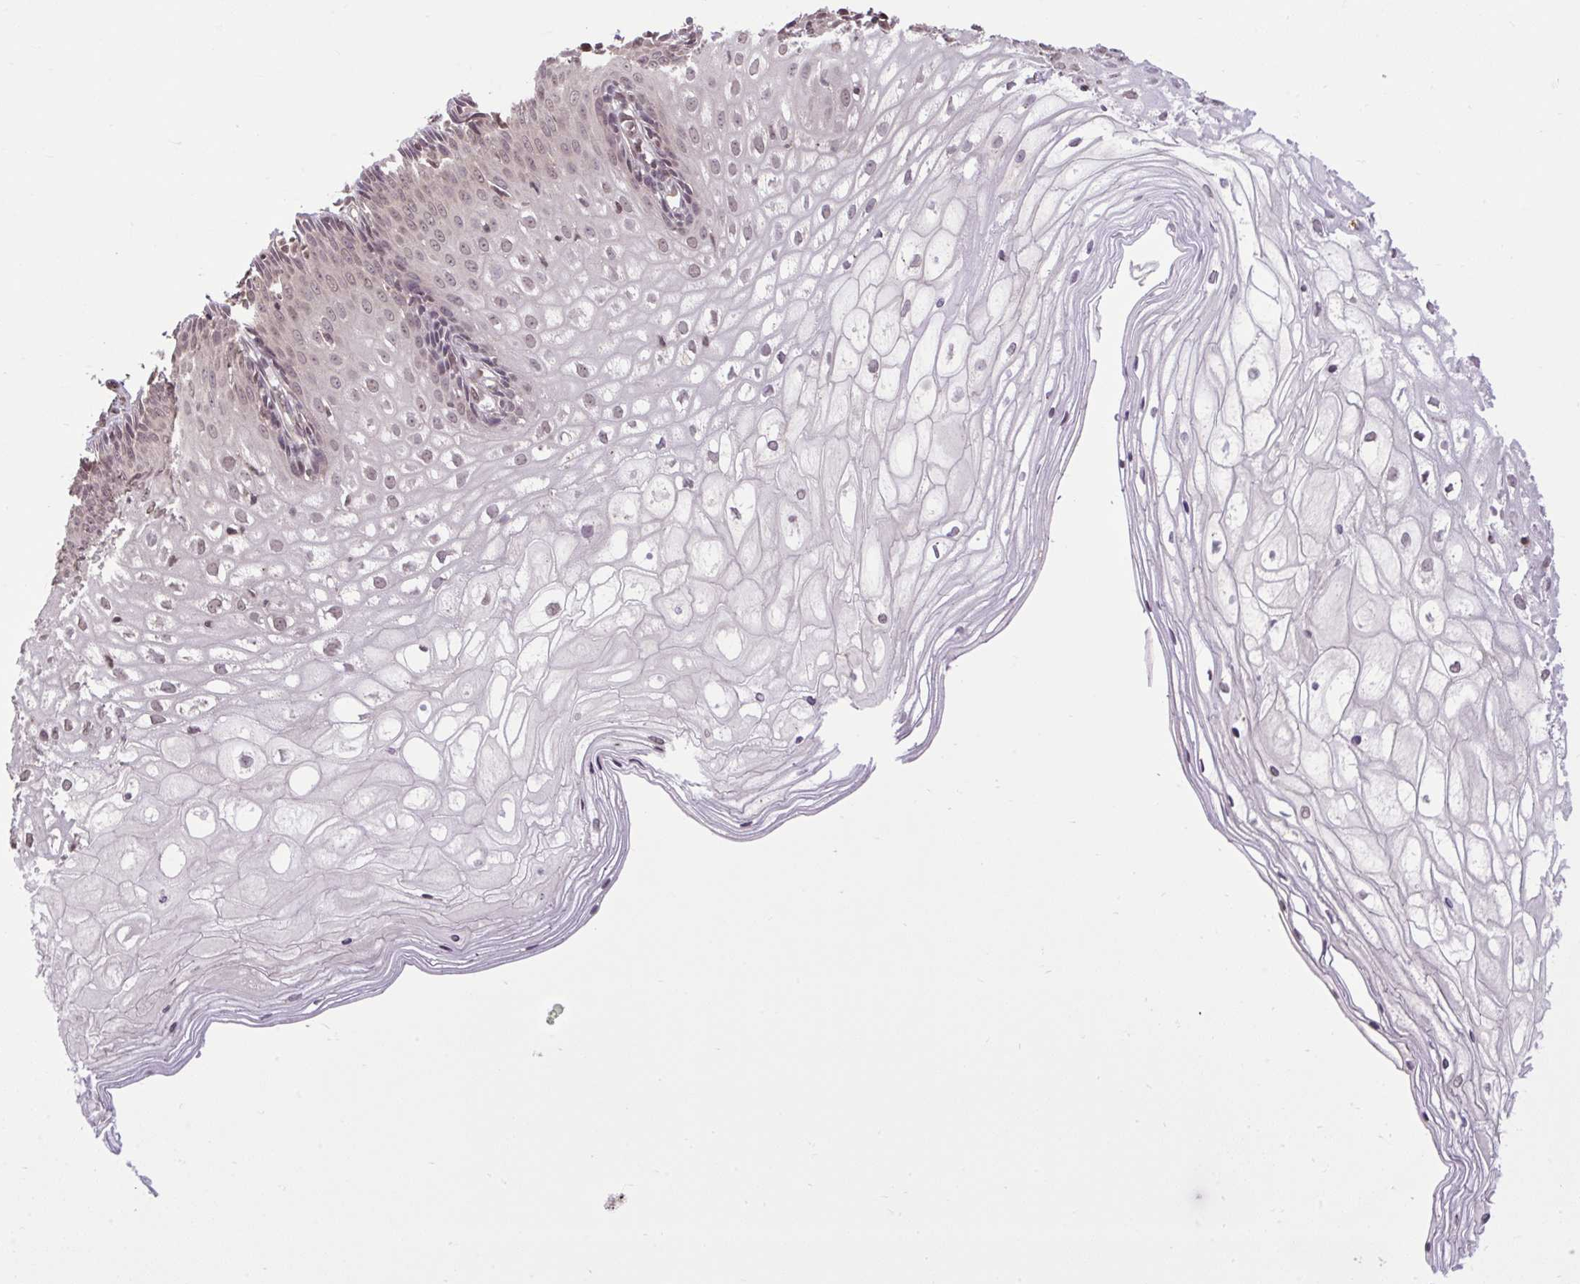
{"staining": {"intensity": "weak", "quantity": "<25%", "location": "cytoplasmic/membranous"}, "tissue": "cervix", "cell_type": "Glandular cells", "image_type": "normal", "snomed": [{"axis": "morphology", "description": "Normal tissue, NOS"}, {"axis": "topography", "description": "Cervix"}], "caption": "An immunohistochemistry image of unremarkable cervix is shown. There is no staining in glandular cells of cervix.", "gene": "CYP20A1", "patient": {"sex": "female", "age": 36}}